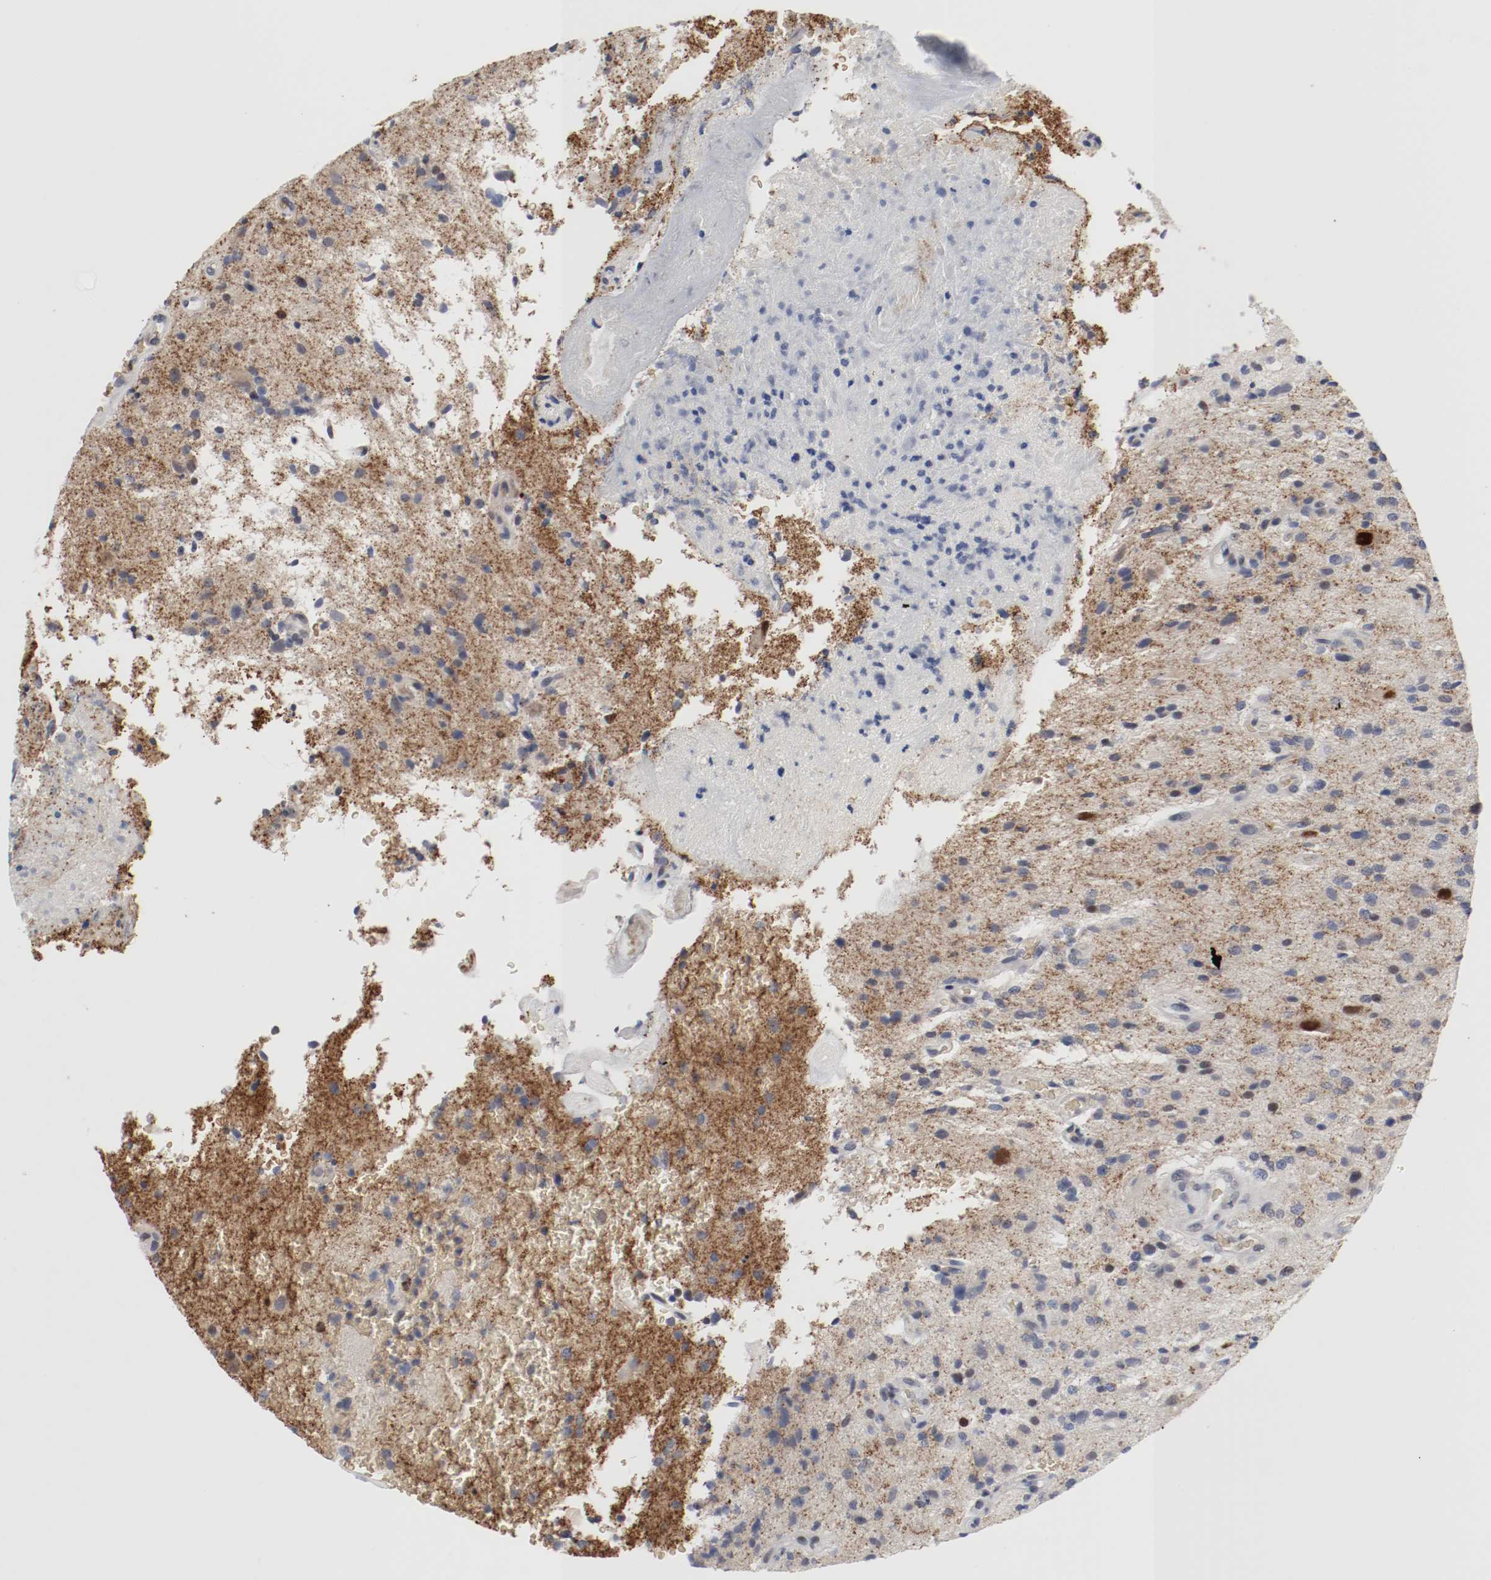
{"staining": {"intensity": "strong", "quantity": "<25%", "location": "nuclear"}, "tissue": "glioma", "cell_type": "Tumor cells", "image_type": "cancer", "snomed": [{"axis": "morphology", "description": "Normal tissue, NOS"}, {"axis": "morphology", "description": "Glioma, malignant, High grade"}, {"axis": "topography", "description": "Cerebral cortex"}], "caption": "Glioma was stained to show a protein in brown. There is medium levels of strong nuclear staining in about <25% of tumor cells.", "gene": "JUND", "patient": {"sex": "male", "age": 75}}